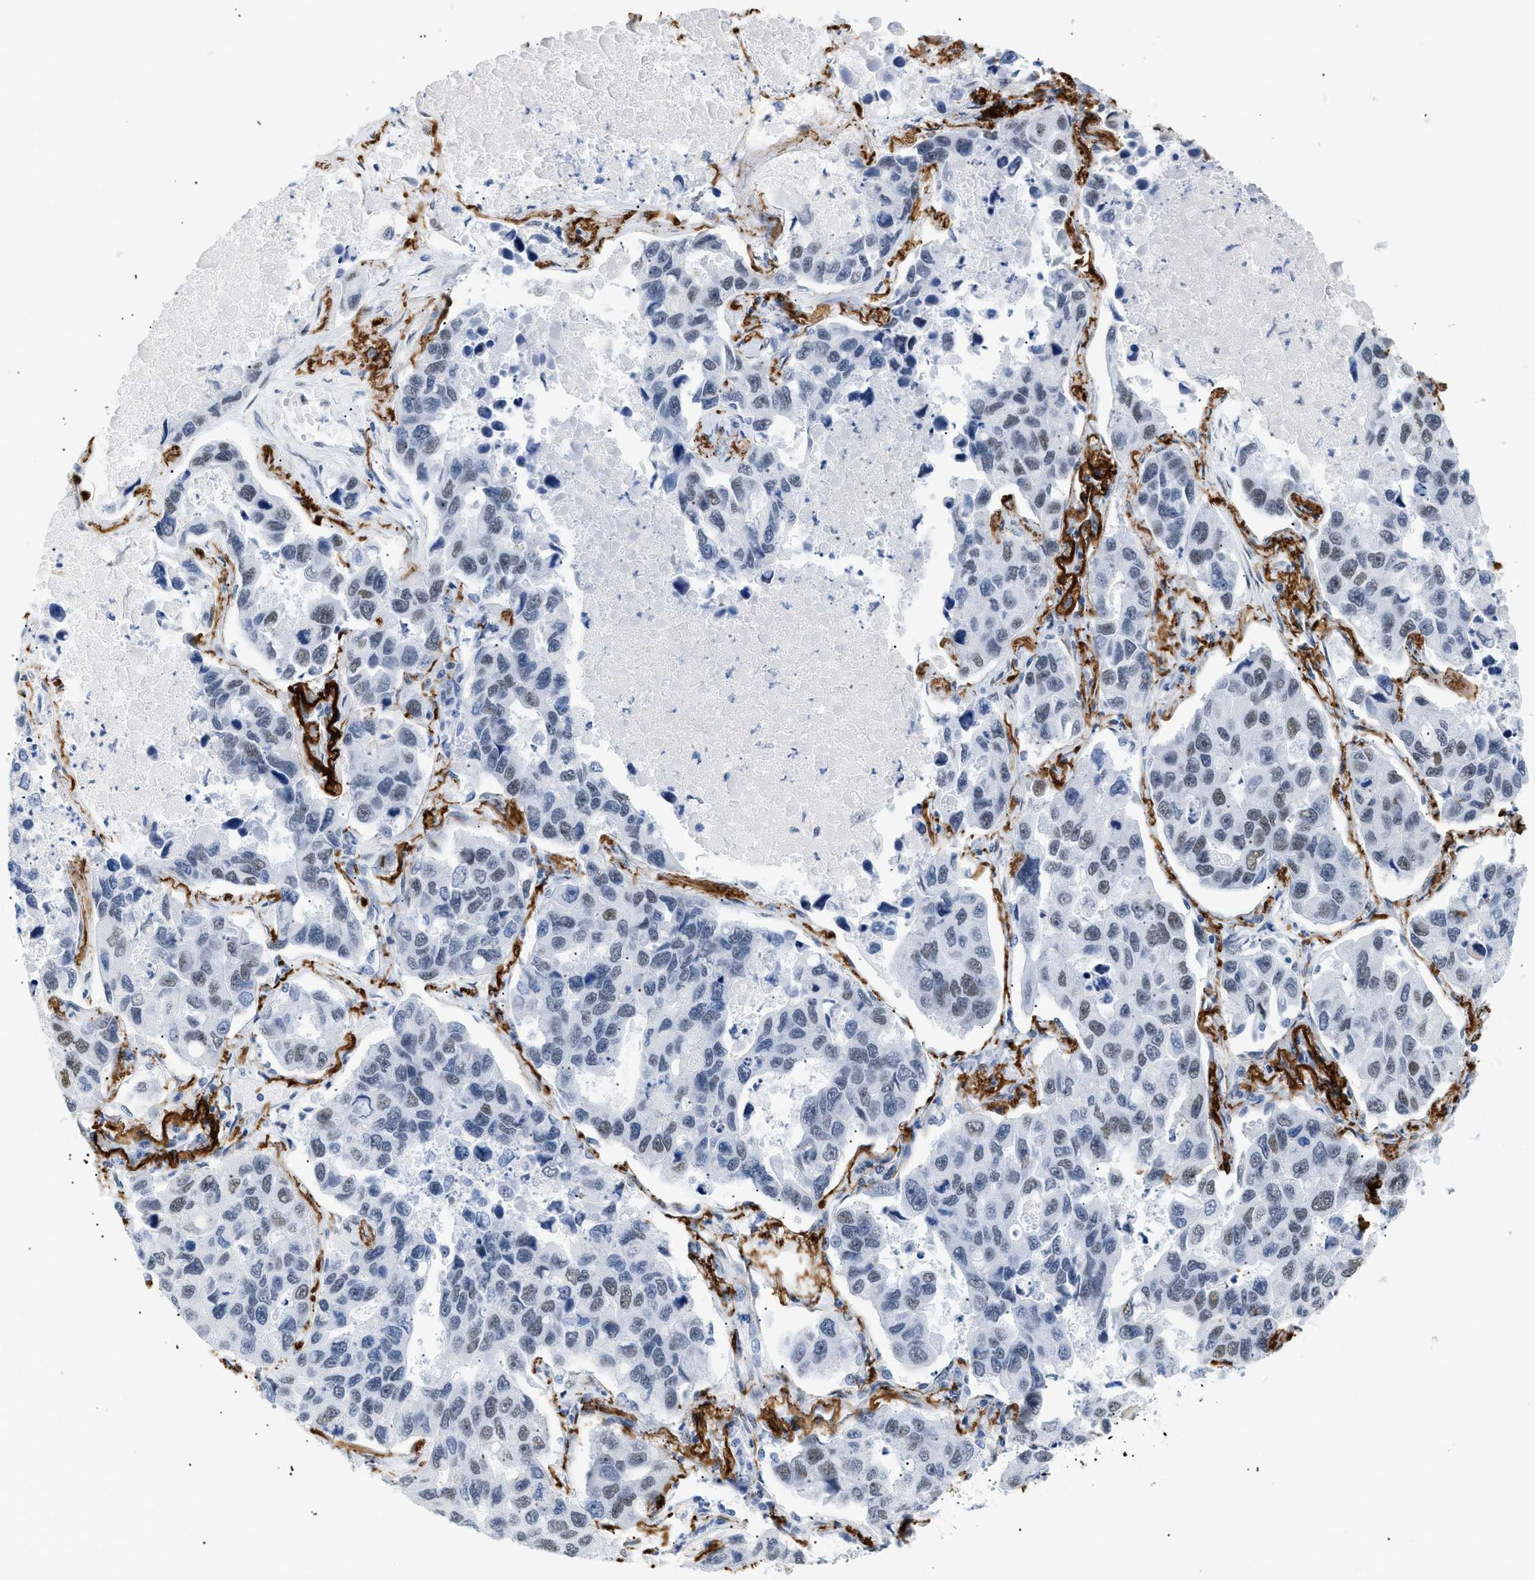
{"staining": {"intensity": "weak", "quantity": "<25%", "location": "nuclear"}, "tissue": "lung cancer", "cell_type": "Tumor cells", "image_type": "cancer", "snomed": [{"axis": "morphology", "description": "Adenocarcinoma, NOS"}, {"axis": "topography", "description": "Lung"}], "caption": "Tumor cells show no significant protein expression in lung cancer.", "gene": "ELN", "patient": {"sex": "male", "age": 64}}